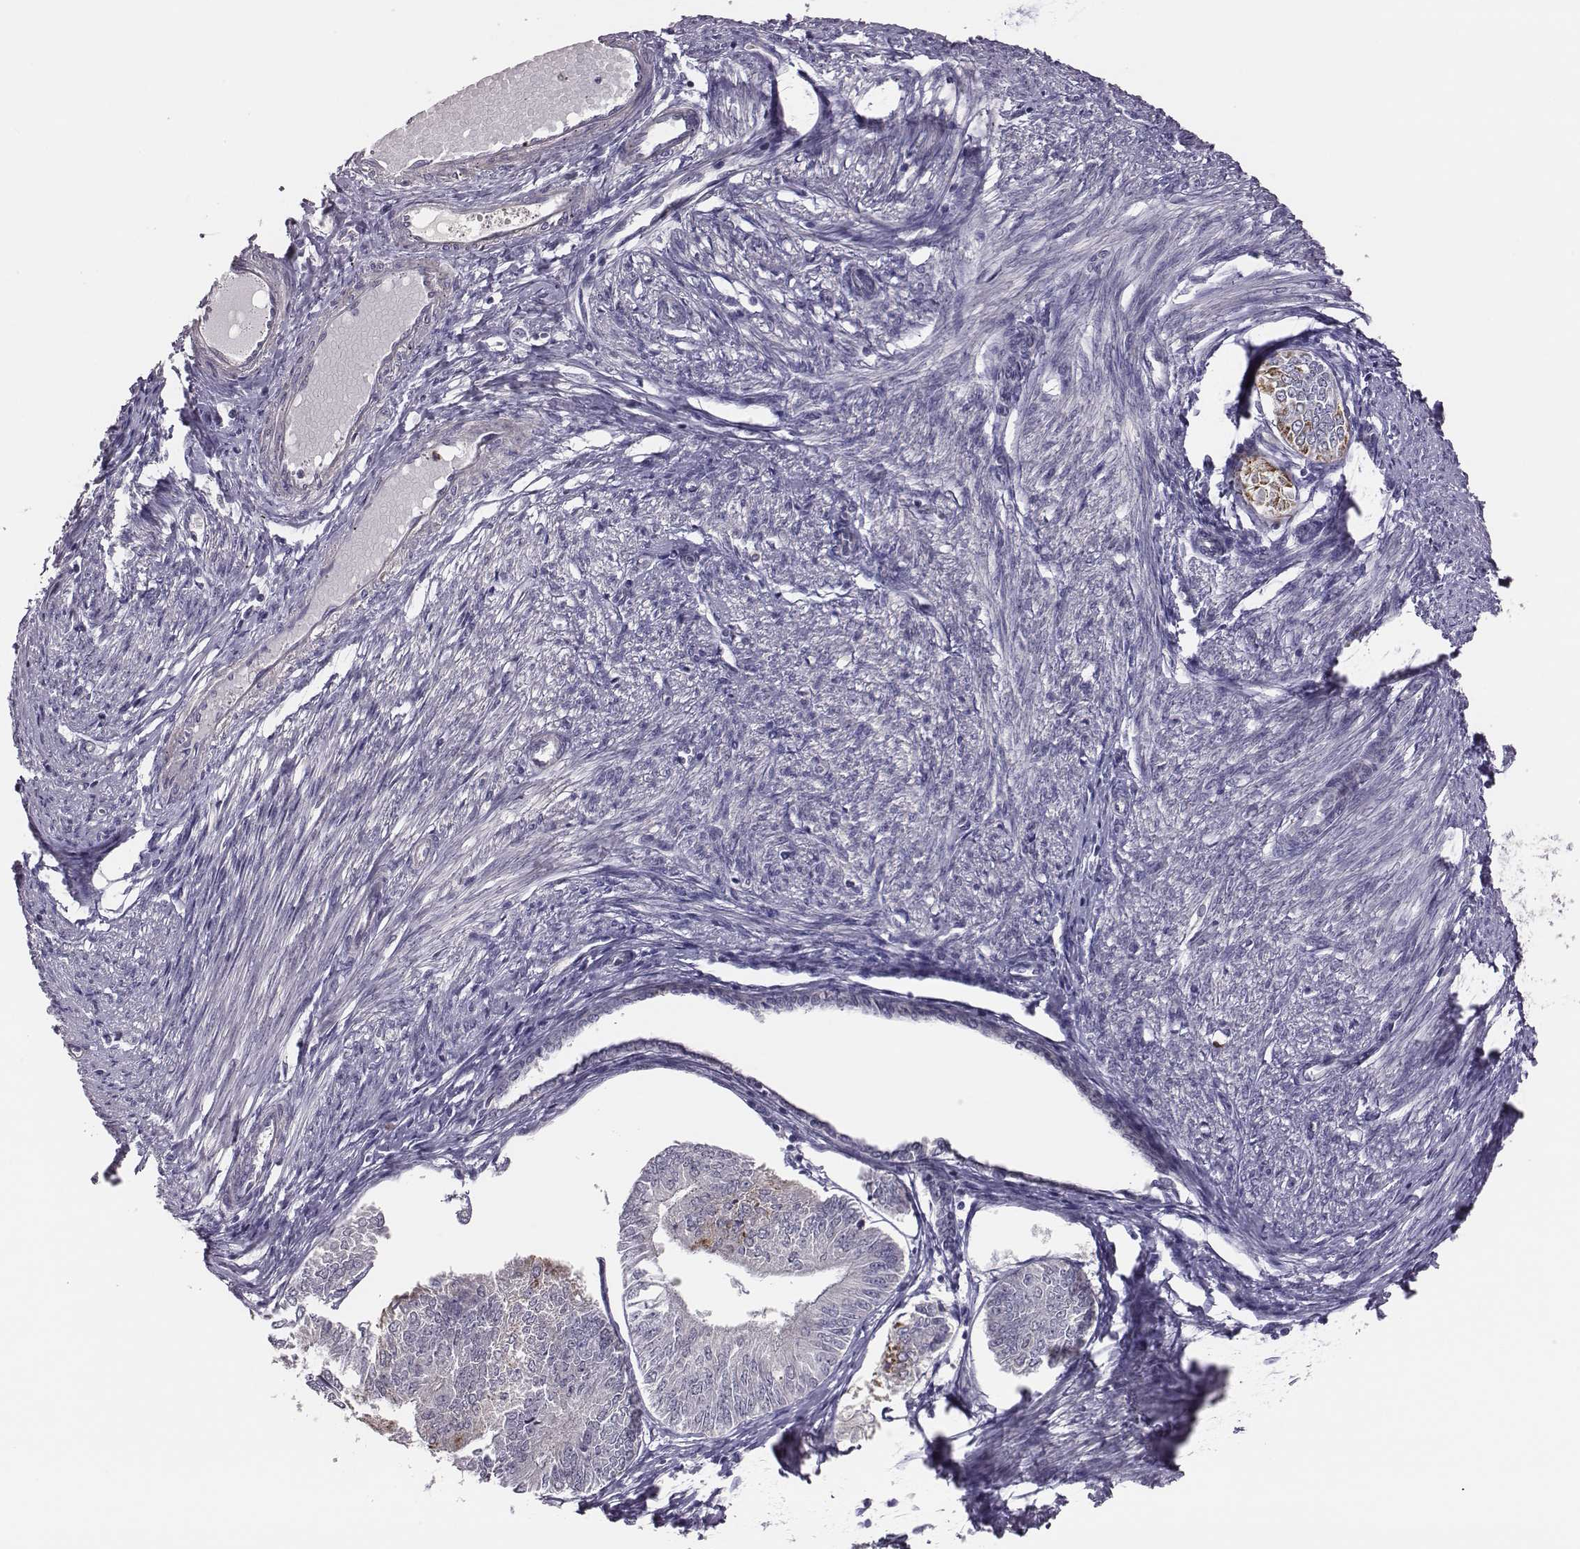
{"staining": {"intensity": "moderate", "quantity": "<25%", "location": "cytoplasmic/membranous"}, "tissue": "endometrial cancer", "cell_type": "Tumor cells", "image_type": "cancer", "snomed": [{"axis": "morphology", "description": "Adenocarcinoma, NOS"}, {"axis": "topography", "description": "Endometrium"}], "caption": "Protein staining of endometrial cancer (adenocarcinoma) tissue shows moderate cytoplasmic/membranous positivity in about <25% of tumor cells.", "gene": "KMO", "patient": {"sex": "female", "age": 58}}